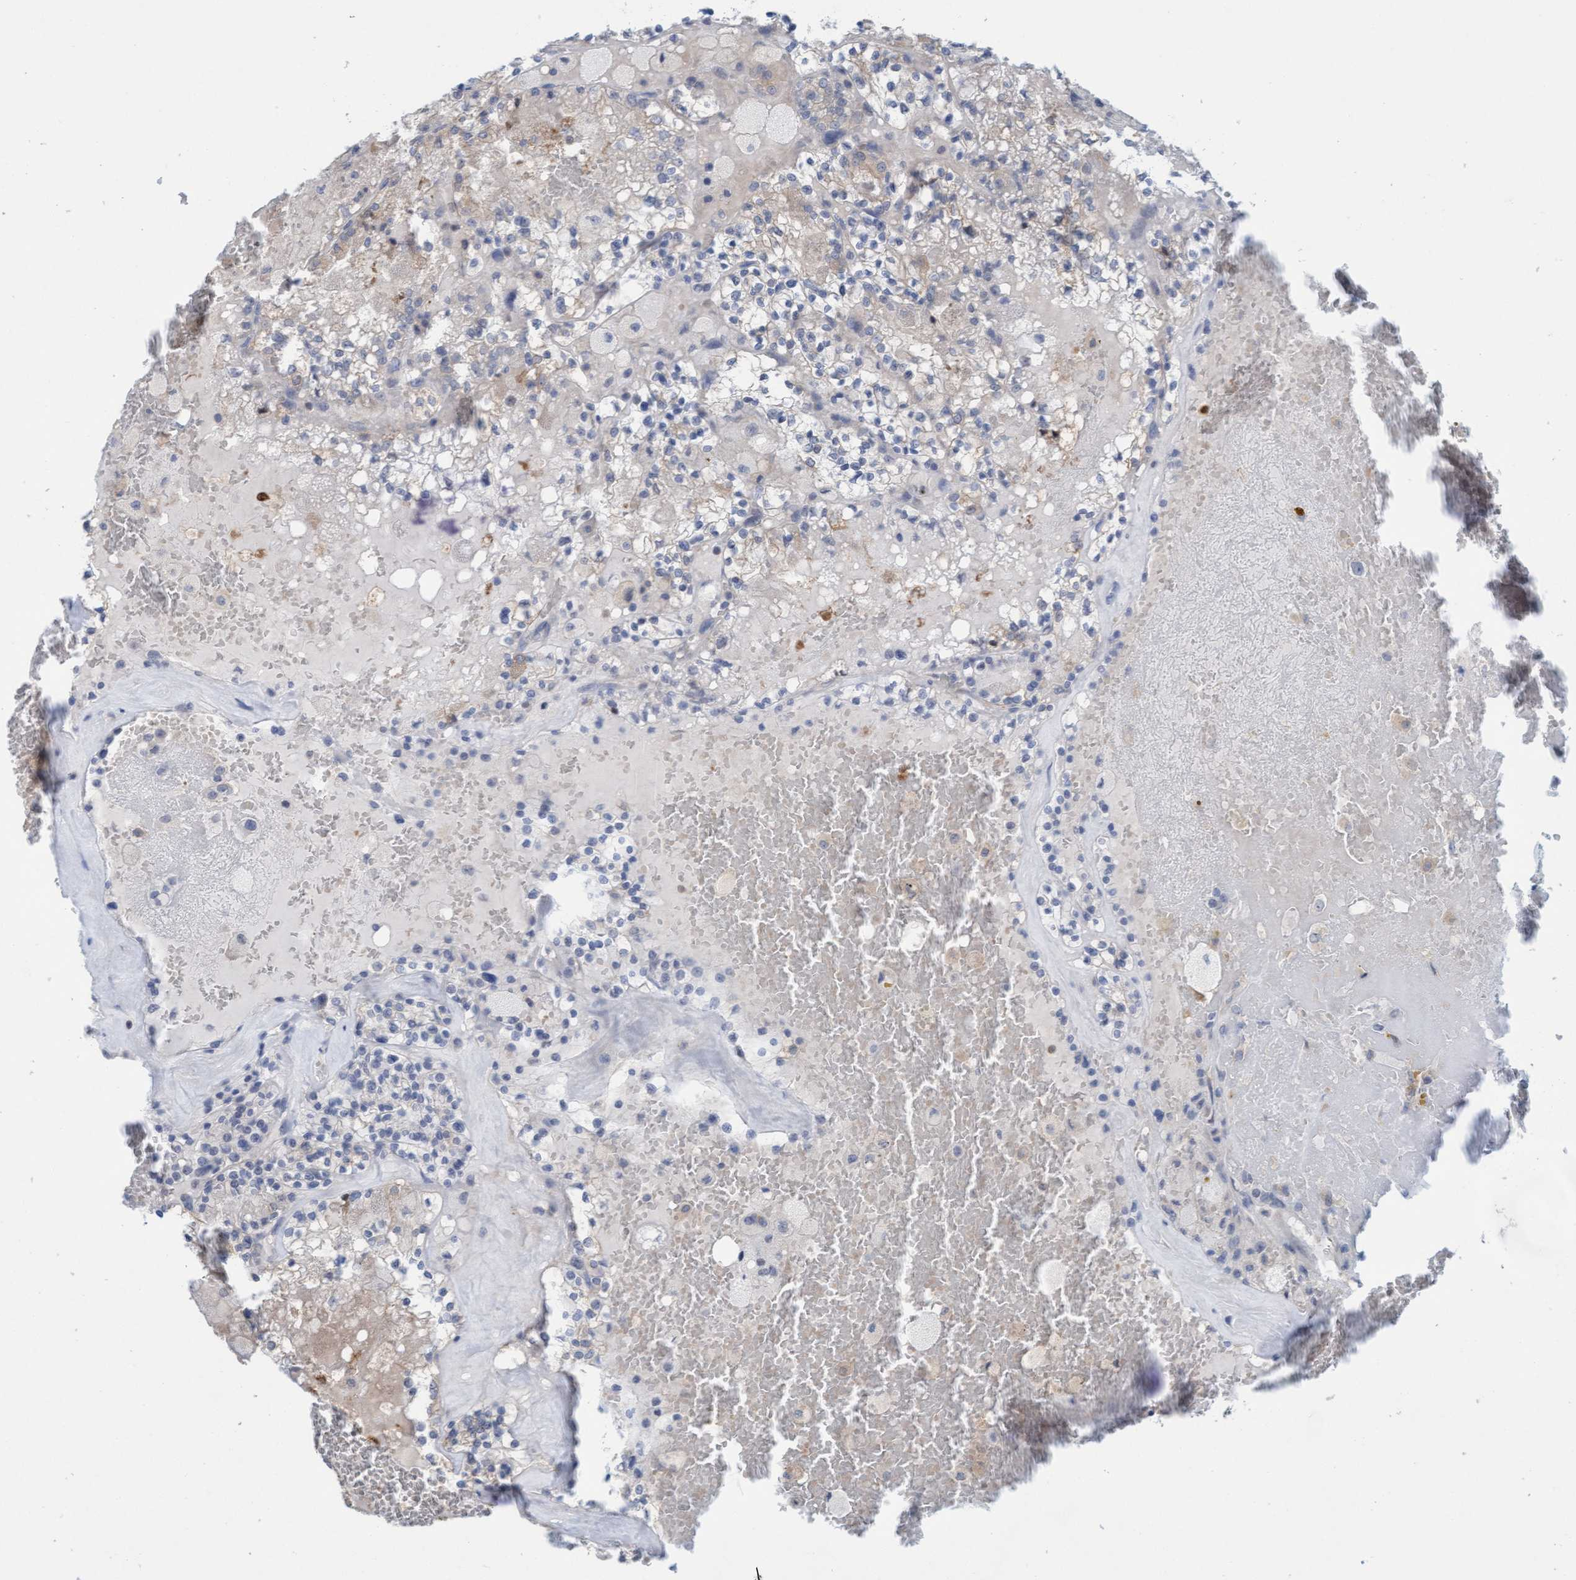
{"staining": {"intensity": "negative", "quantity": "none", "location": "none"}, "tissue": "renal cancer", "cell_type": "Tumor cells", "image_type": "cancer", "snomed": [{"axis": "morphology", "description": "Adenocarcinoma, NOS"}, {"axis": "topography", "description": "Kidney"}], "caption": "Immunohistochemical staining of human renal adenocarcinoma displays no significant positivity in tumor cells.", "gene": "KLHL25", "patient": {"sex": "female", "age": 56}}